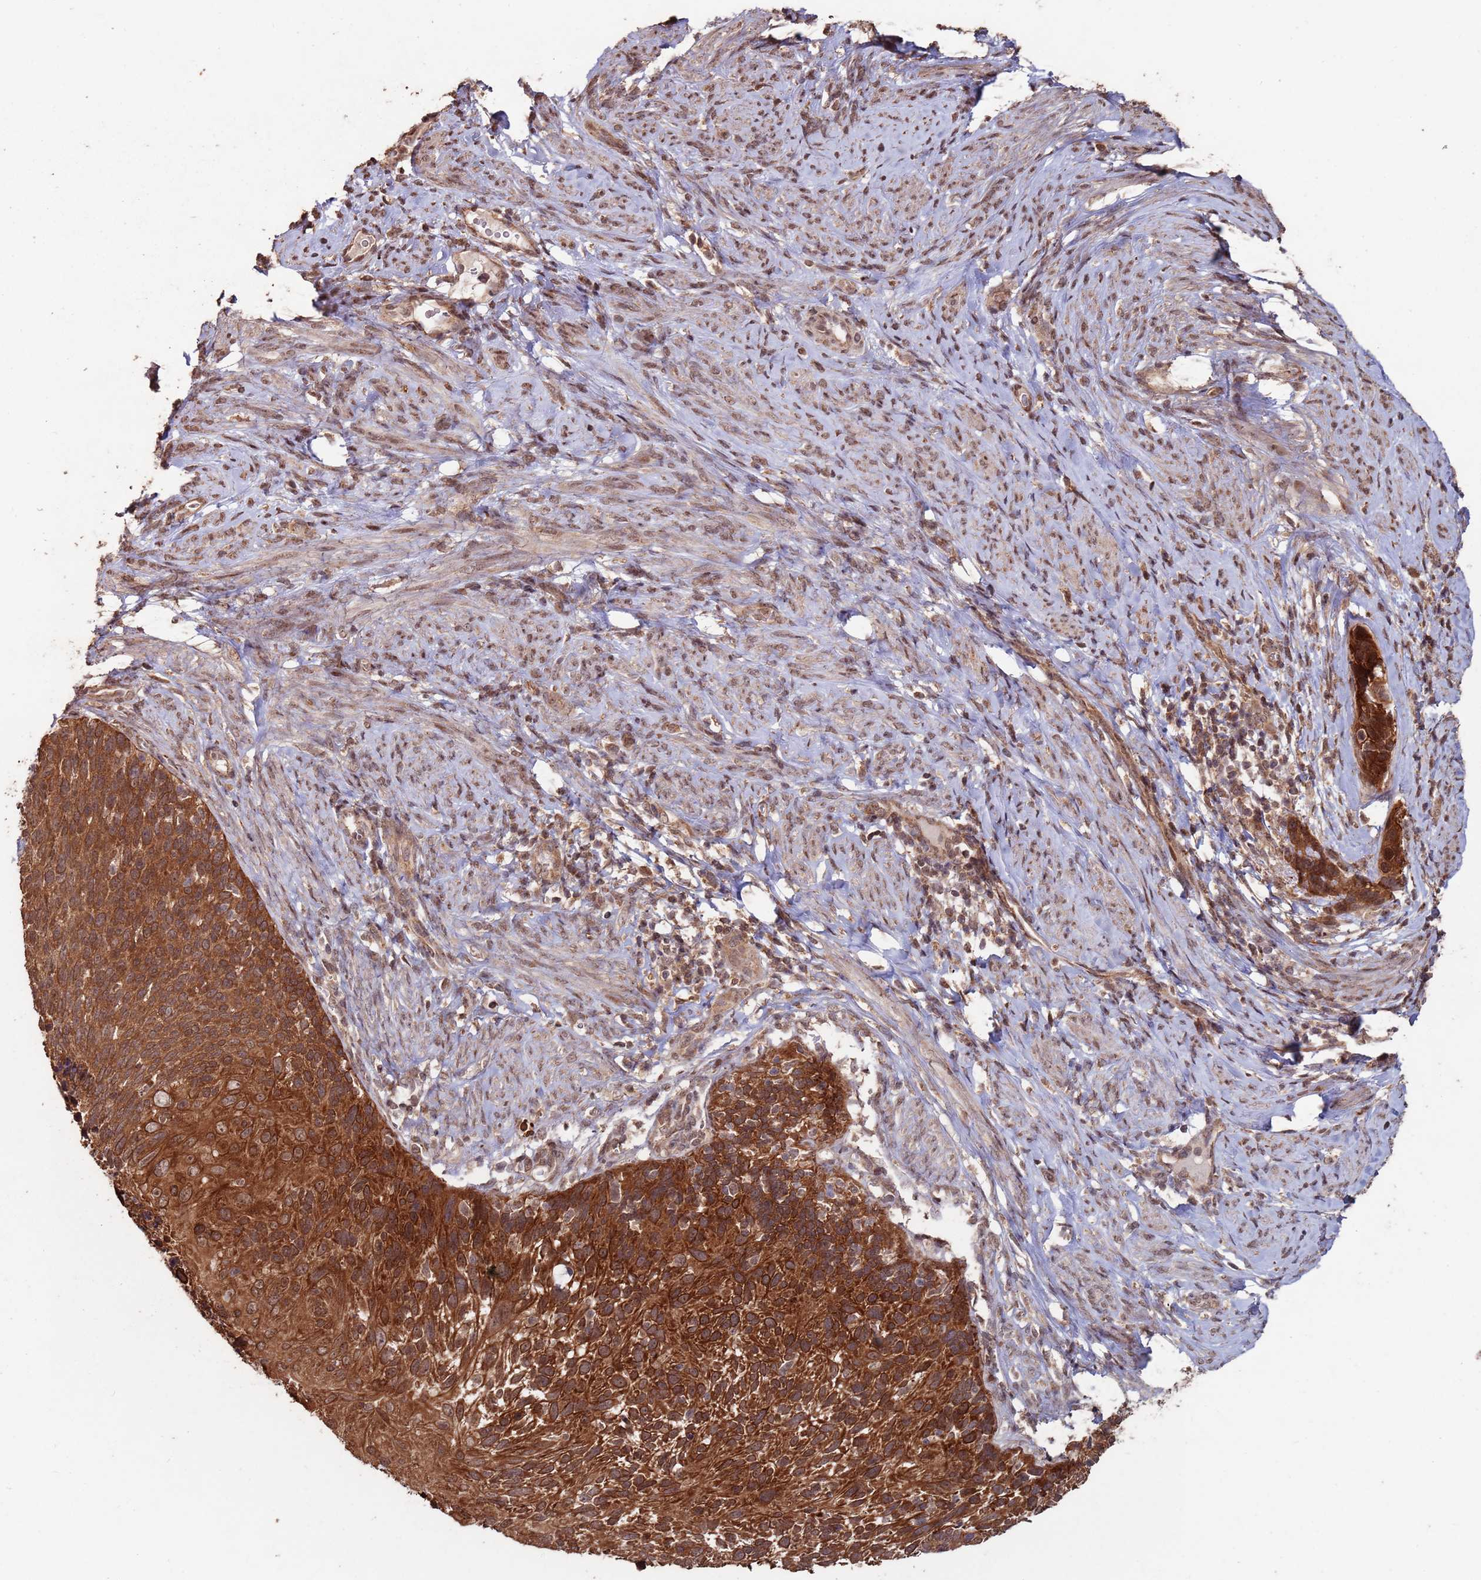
{"staining": {"intensity": "strong", "quantity": ">75%", "location": "cytoplasmic/membranous"}, "tissue": "cervical cancer", "cell_type": "Tumor cells", "image_type": "cancer", "snomed": [{"axis": "morphology", "description": "Squamous cell carcinoma, NOS"}, {"axis": "topography", "description": "Cervix"}], "caption": "Immunohistochemical staining of cervical squamous cell carcinoma displays high levels of strong cytoplasmic/membranous protein positivity in about >75% of tumor cells.", "gene": "PRR7", "patient": {"sex": "female", "age": 80}}